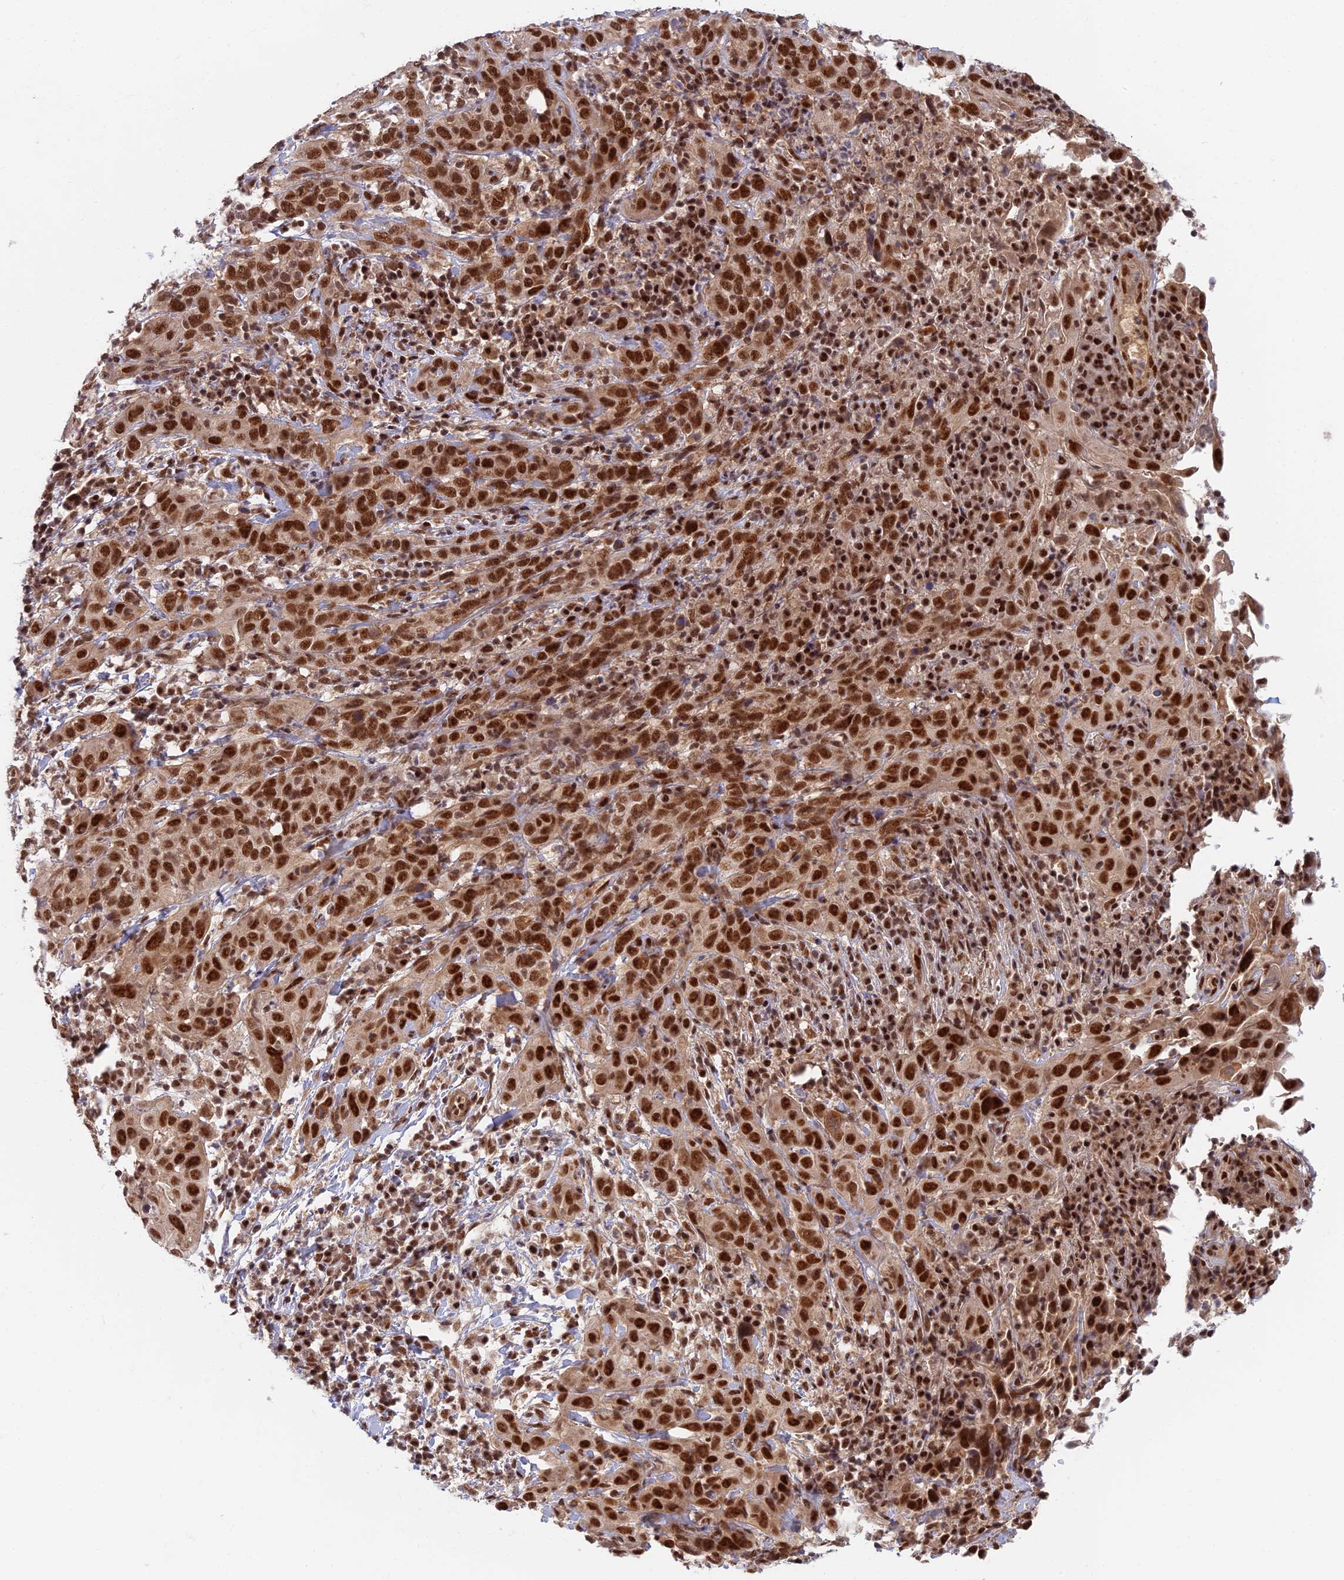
{"staining": {"intensity": "strong", "quantity": ">75%", "location": "nuclear"}, "tissue": "cervical cancer", "cell_type": "Tumor cells", "image_type": "cancer", "snomed": [{"axis": "morphology", "description": "Squamous cell carcinoma, NOS"}, {"axis": "topography", "description": "Cervix"}], "caption": "Immunohistochemistry photomicrograph of cervical cancer stained for a protein (brown), which exhibits high levels of strong nuclear staining in about >75% of tumor cells.", "gene": "TCEA2", "patient": {"sex": "female", "age": 46}}